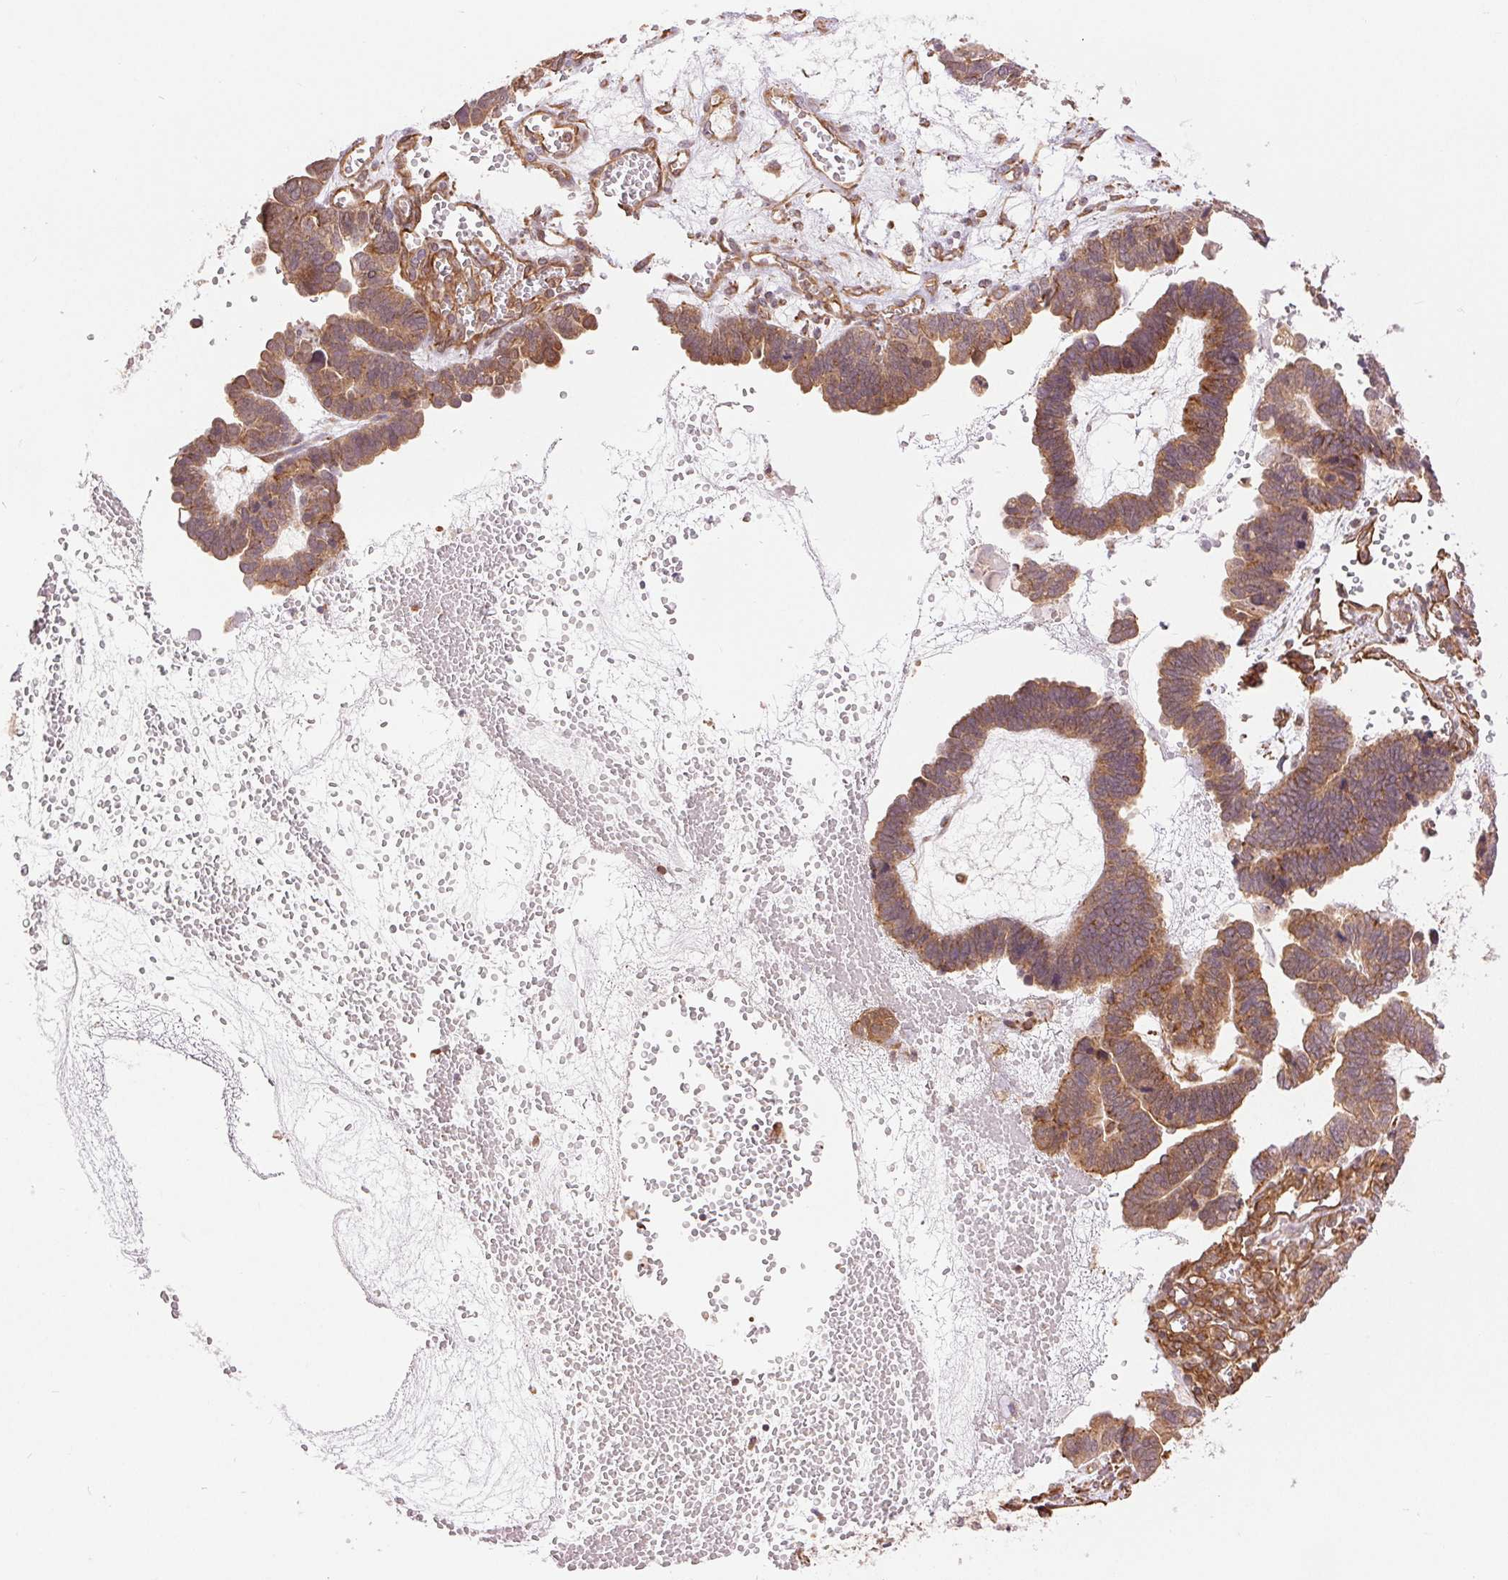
{"staining": {"intensity": "moderate", "quantity": ">75%", "location": "cytoplasmic/membranous"}, "tissue": "ovarian cancer", "cell_type": "Tumor cells", "image_type": "cancer", "snomed": [{"axis": "morphology", "description": "Cystadenocarcinoma, serous, NOS"}, {"axis": "topography", "description": "Ovary"}], "caption": "This micrograph reveals IHC staining of human ovarian cancer, with medium moderate cytoplasmic/membranous staining in about >75% of tumor cells.", "gene": "STARD7", "patient": {"sex": "female", "age": 51}}